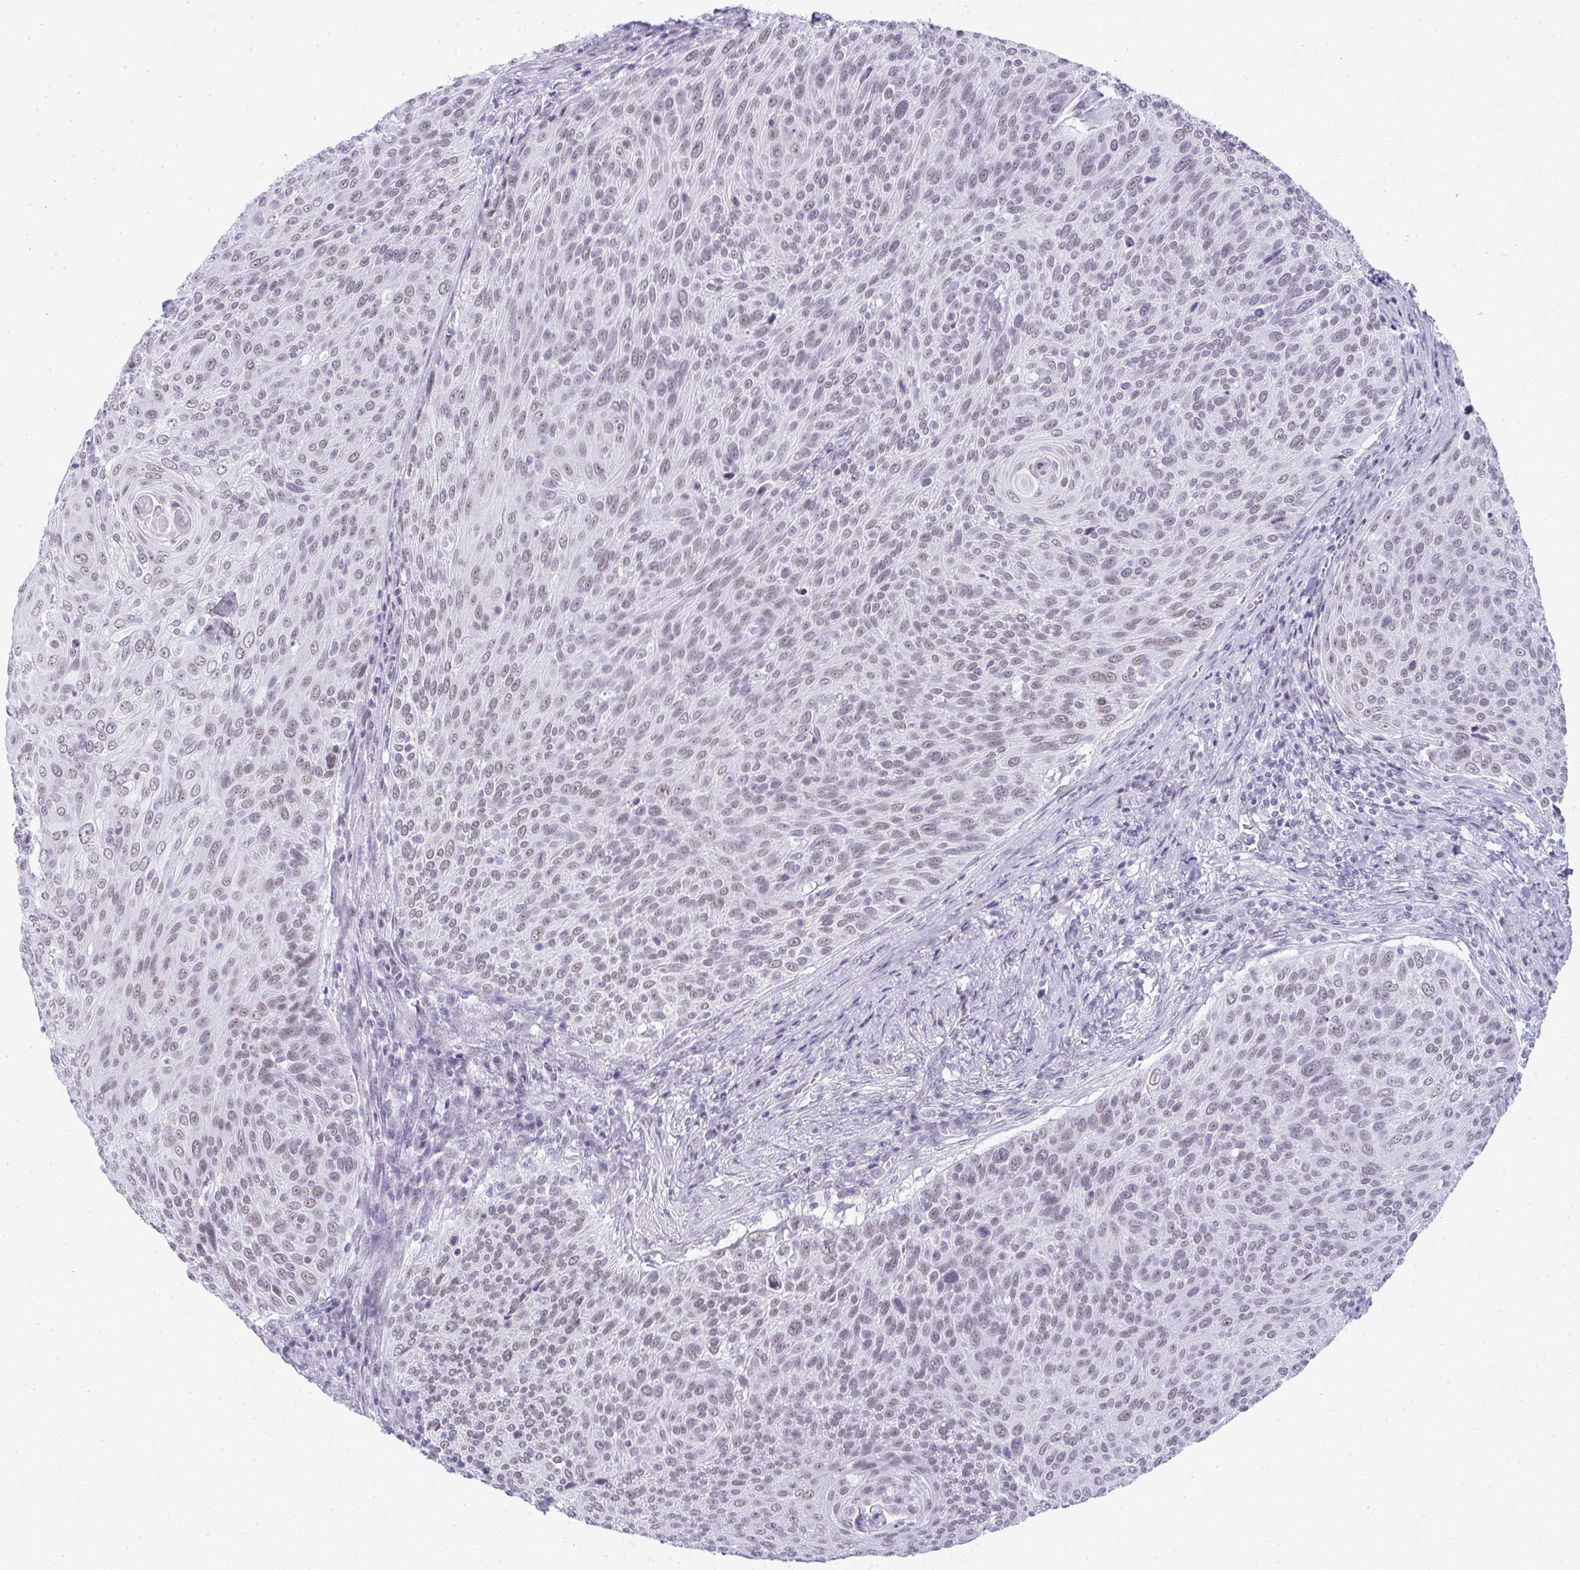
{"staining": {"intensity": "weak", "quantity": "25%-75%", "location": "nuclear"}, "tissue": "cervical cancer", "cell_type": "Tumor cells", "image_type": "cancer", "snomed": [{"axis": "morphology", "description": "Squamous cell carcinoma, NOS"}, {"axis": "topography", "description": "Cervix"}], "caption": "DAB immunohistochemical staining of squamous cell carcinoma (cervical) exhibits weak nuclear protein staining in approximately 25%-75% of tumor cells. (Brightfield microscopy of DAB IHC at high magnification).", "gene": "PLA2G1B", "patient": {"sex": "female", "age": 31}}